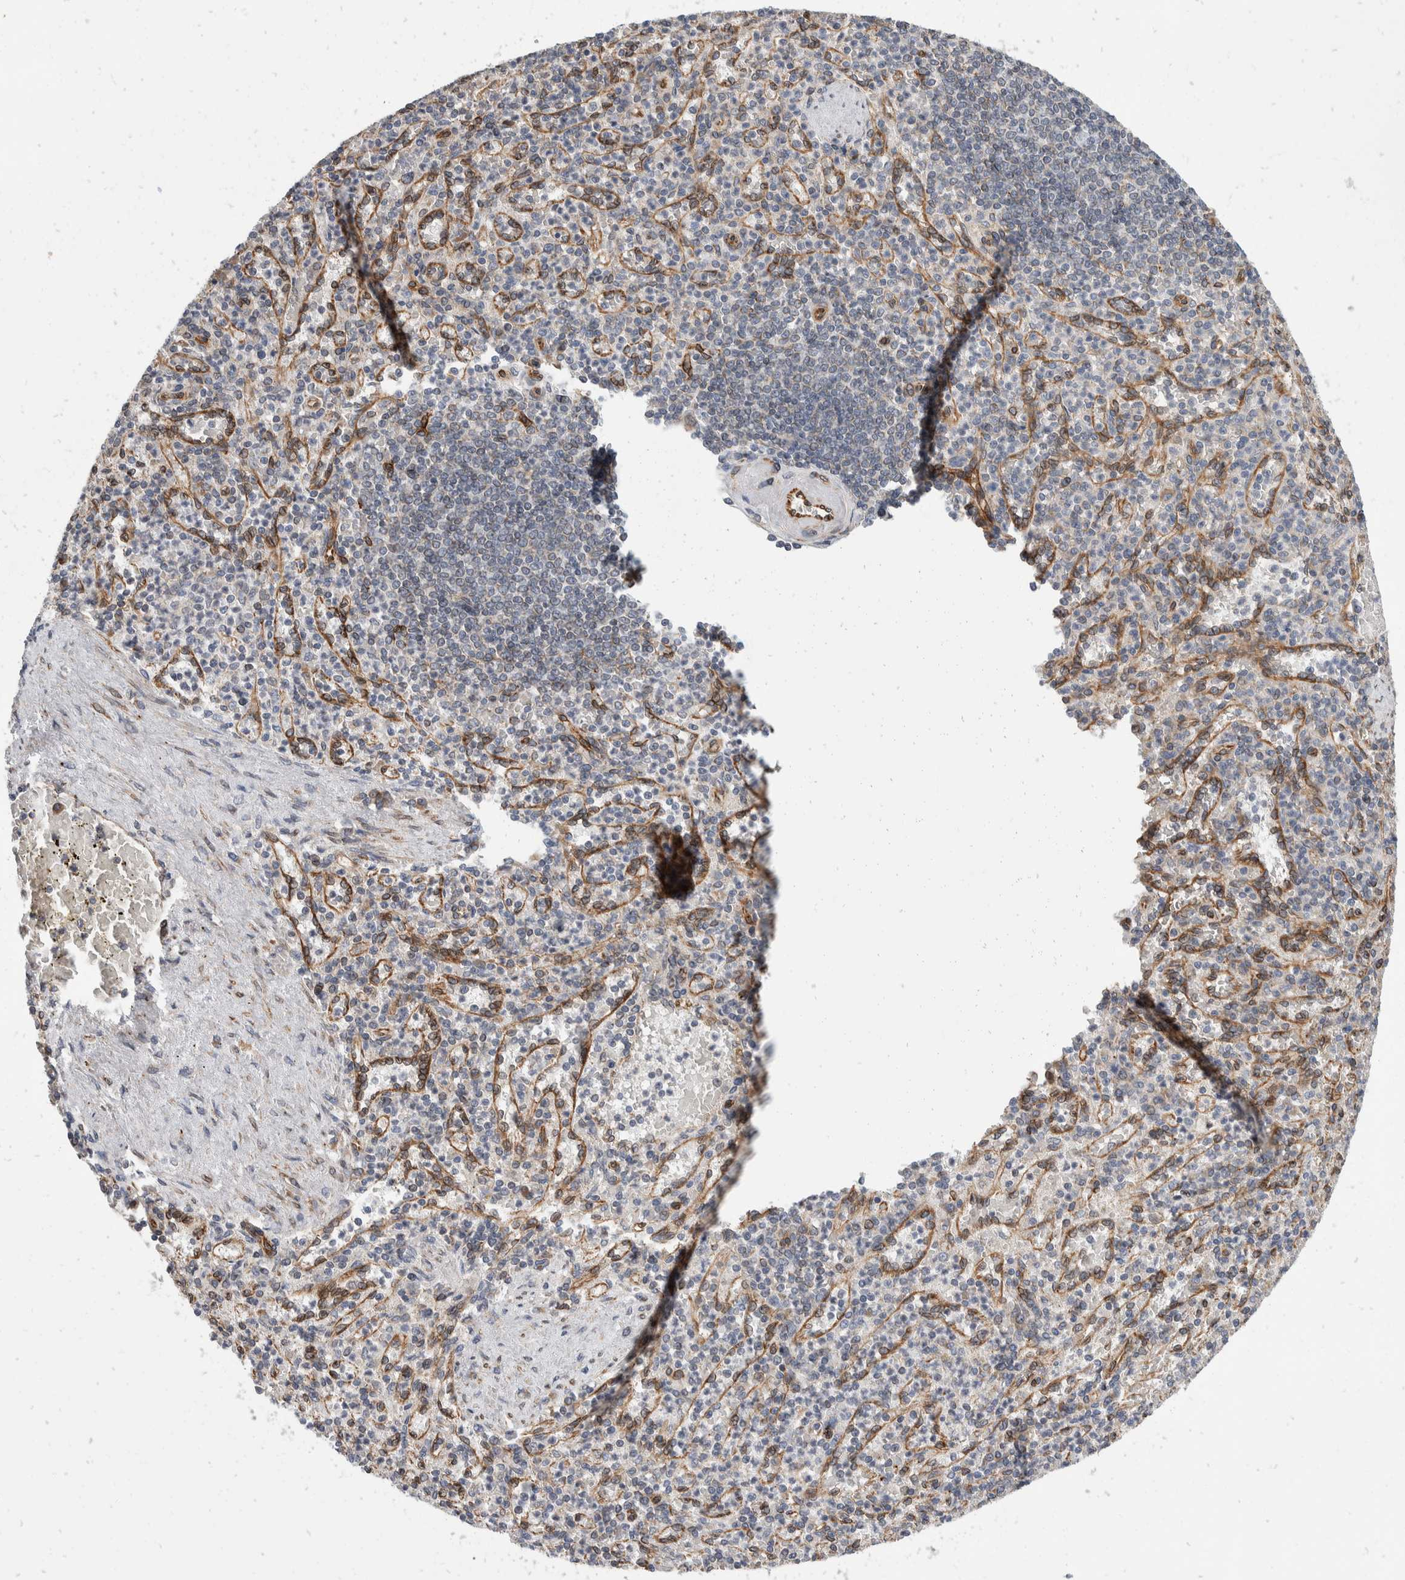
{"staining": {"intensity": "negative", "quantity": "none", "location": "none"}, "tissue": "spleen", "cell_type": "Cells in red pulp", "image_type": "normal", "snomed": [{"axis": "morphology", "description": "Normal tissue, NOS"}, {"axis": "topography", "description": "Spleen"}], "caption": "Immunohistochemical staining of normal spleen displays no significant positivity in cells in red pulp.", "gene": "TMEM245", "patient": {"sex": "female", "age": 74}}